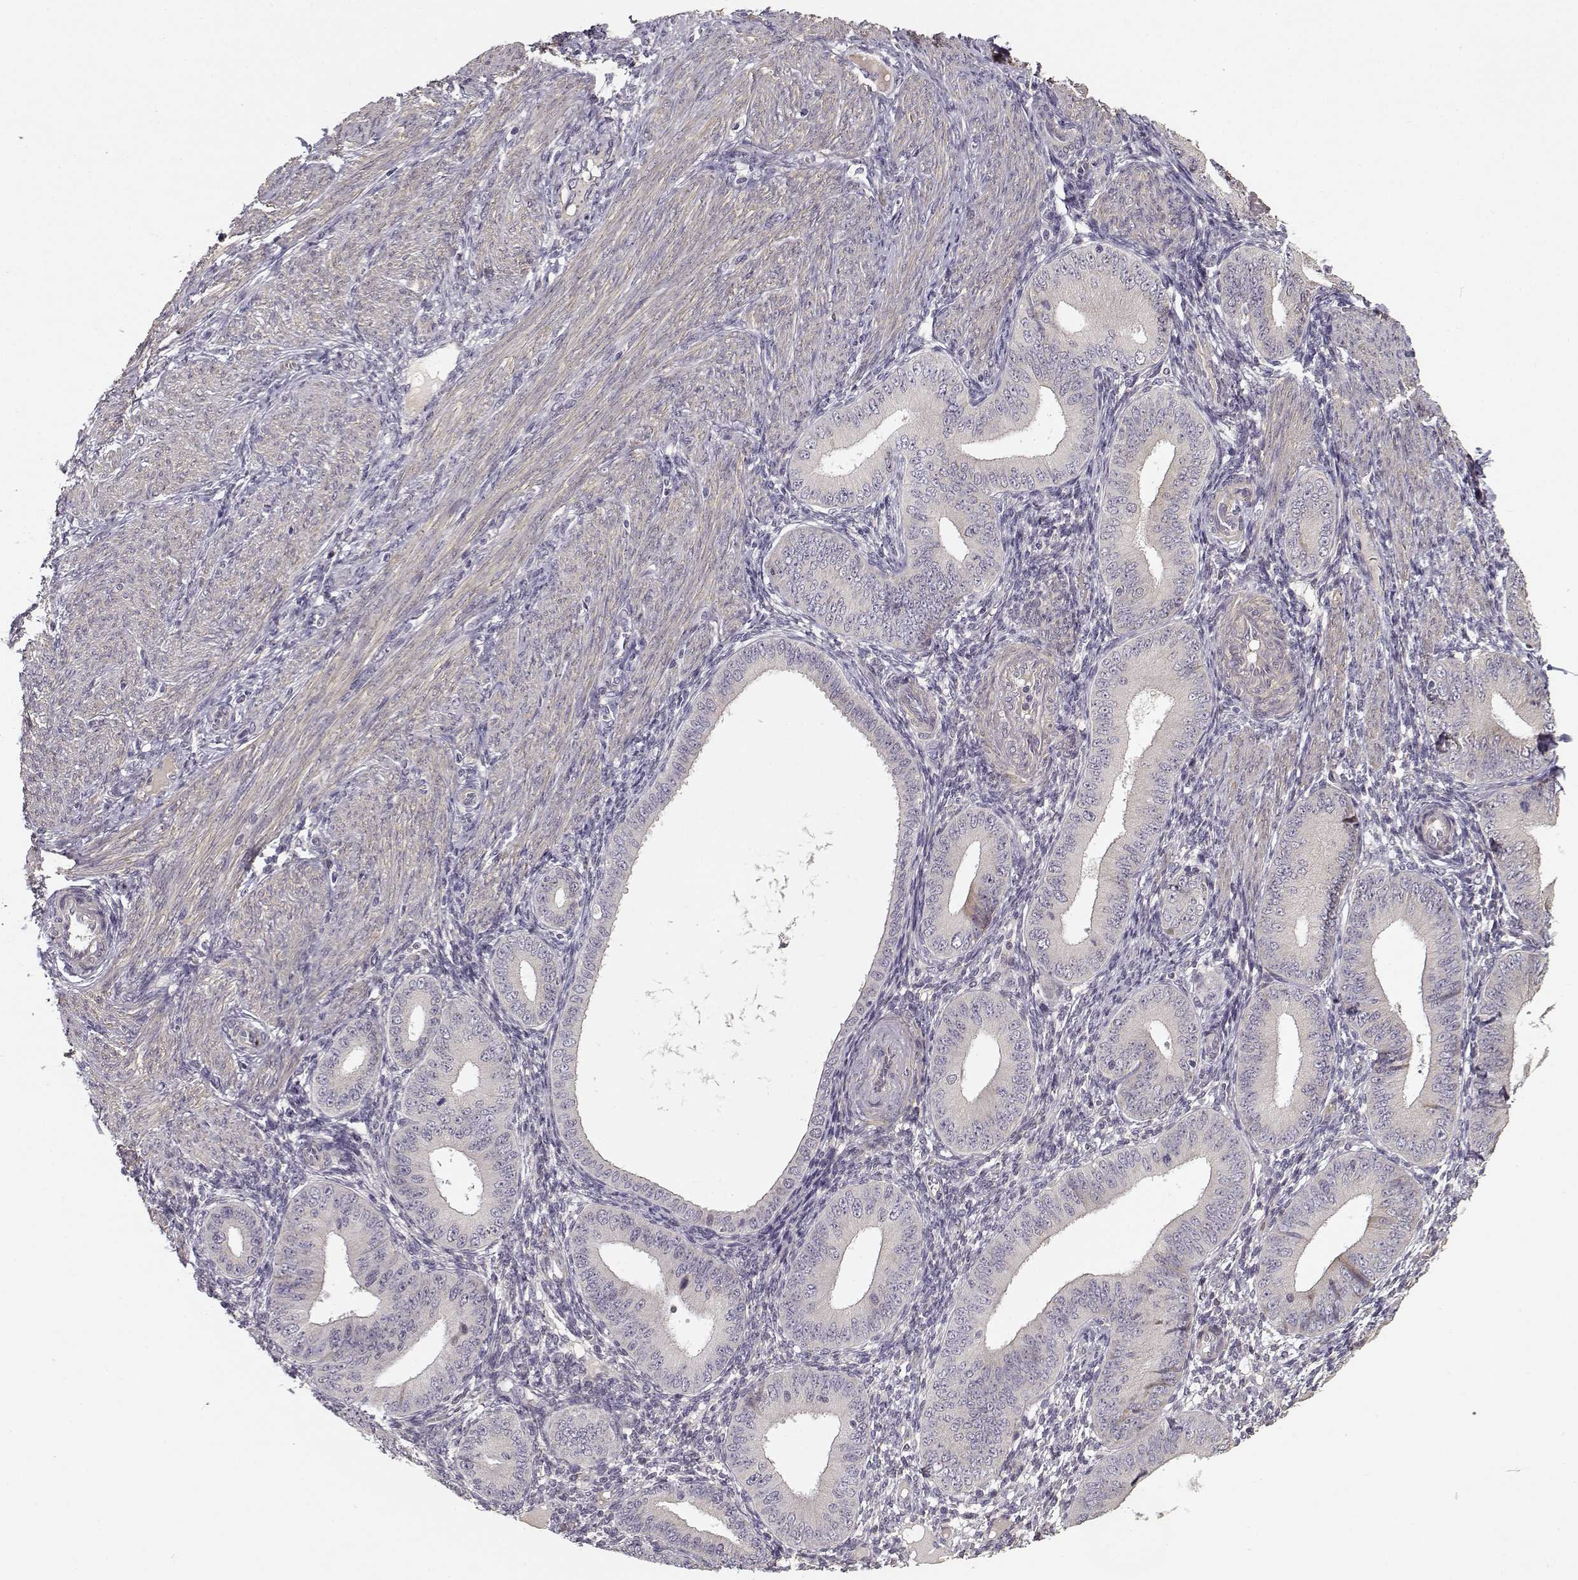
{"staining": {"intensity": "negative", "quantity": "none", "location": "none"}, "tissue": "endometrium", "cell_type": "Cells in endometrial stroma", "image_type": "normal", "snomed": [{"axis": "morphology", "description": "Normal tissue, NOS"}, {"axis": "topography", "description": "Endometrium"}], "caption": "This is an immunohistochemistry (IHC) photomicrograph of benign human endometrium. There is no positivity in cells in endometrial stroma.", "gene": "ENTPD8", "patient": {"sex": "female", "age": 39}}